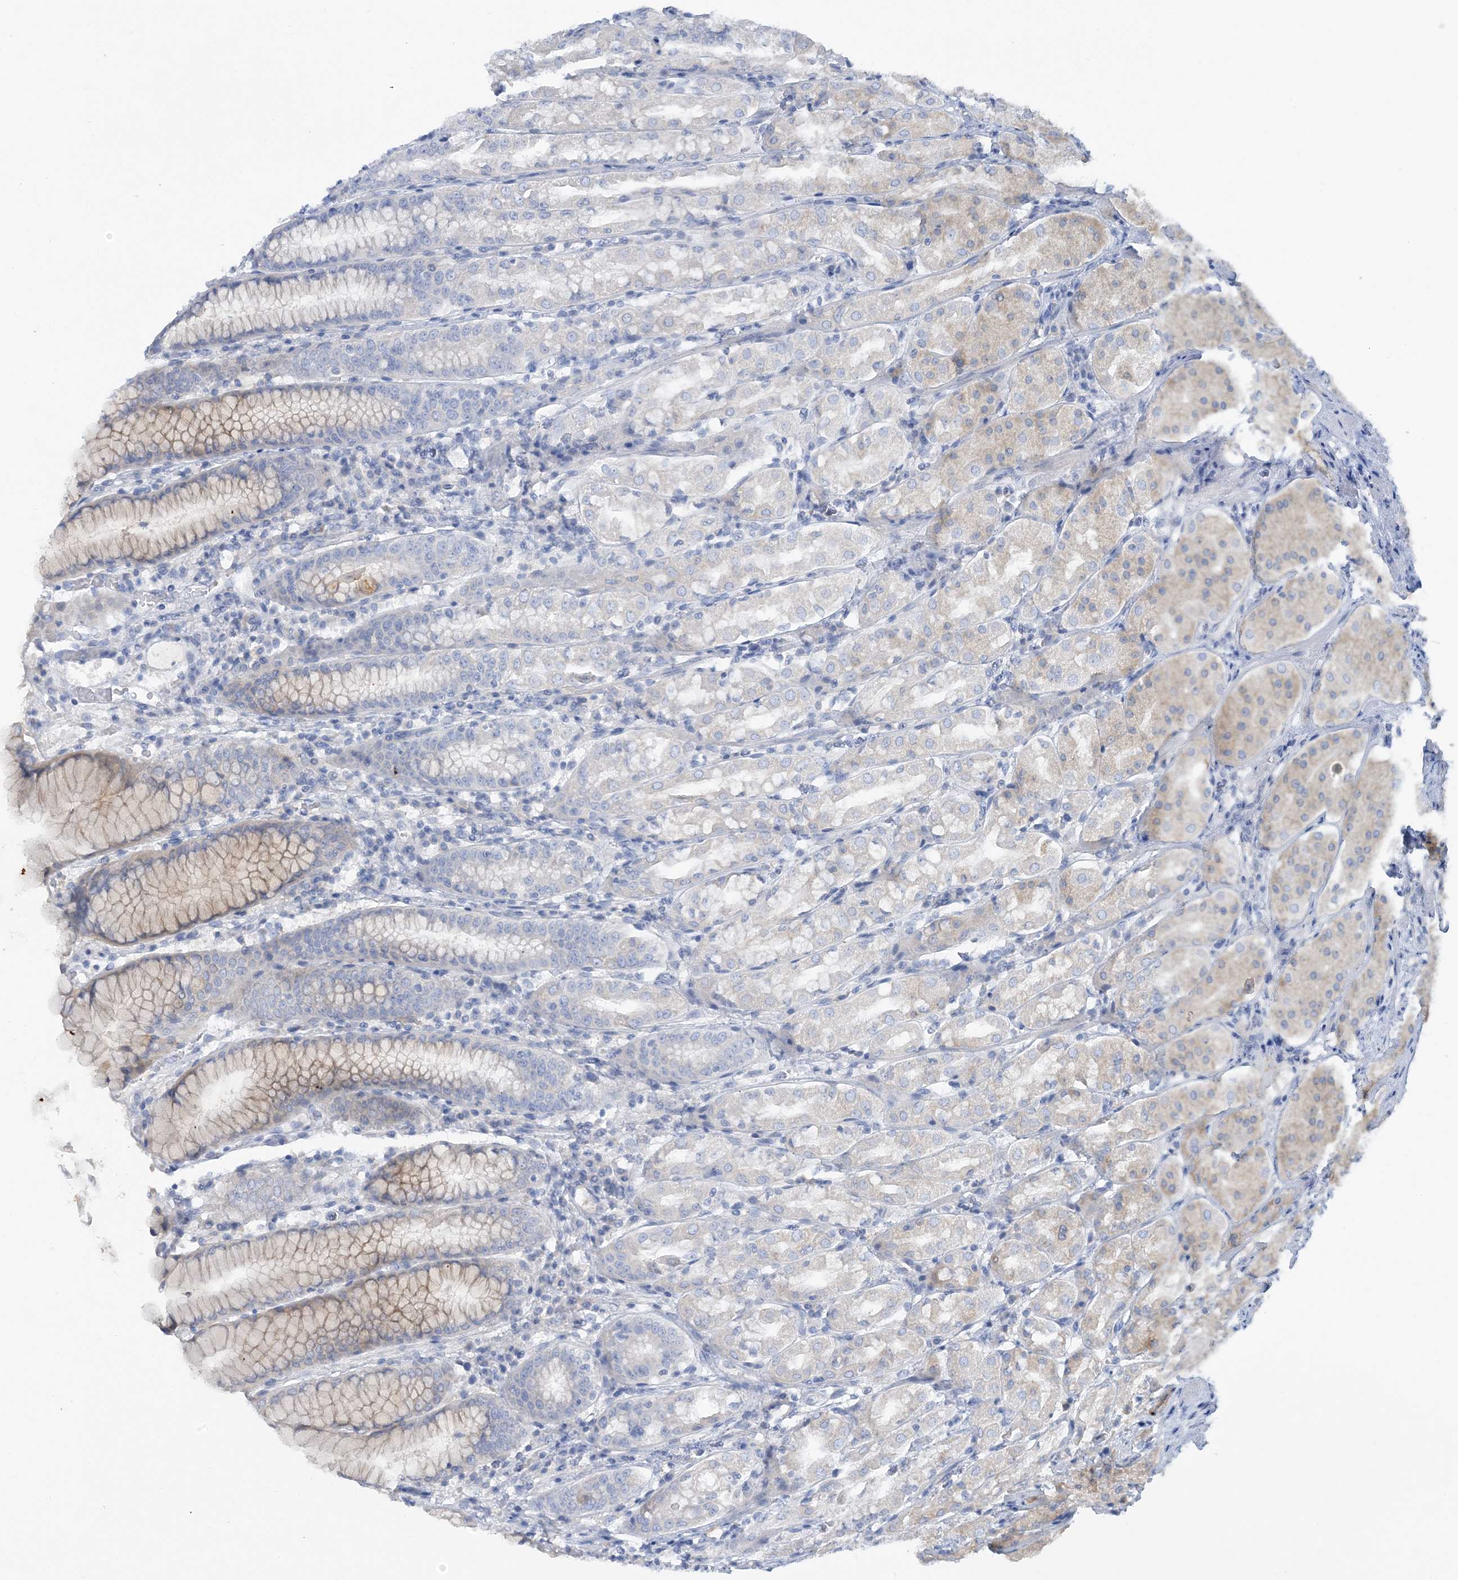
{"staining": {"intensity": "weak", "quantity": "<25%", "location": "cytoplasmic/membranous"}, "tissue": "stomach", "cell_type": "Glandular cells", "image_type": "normal", "snomed": [{"axis": "morphology", "description": "Normal tissue, NOS"}, {"axis": "topography", "description": "Stomach"}, {"axis": "topography", "description": "Stomach, lower"}], "caption": "Histopathology image shows no significant protein expression in glandular cells of unremarkable stomach.", "gene": "ZCCHC12", "patient": {"sex": "female", "age": 56}}